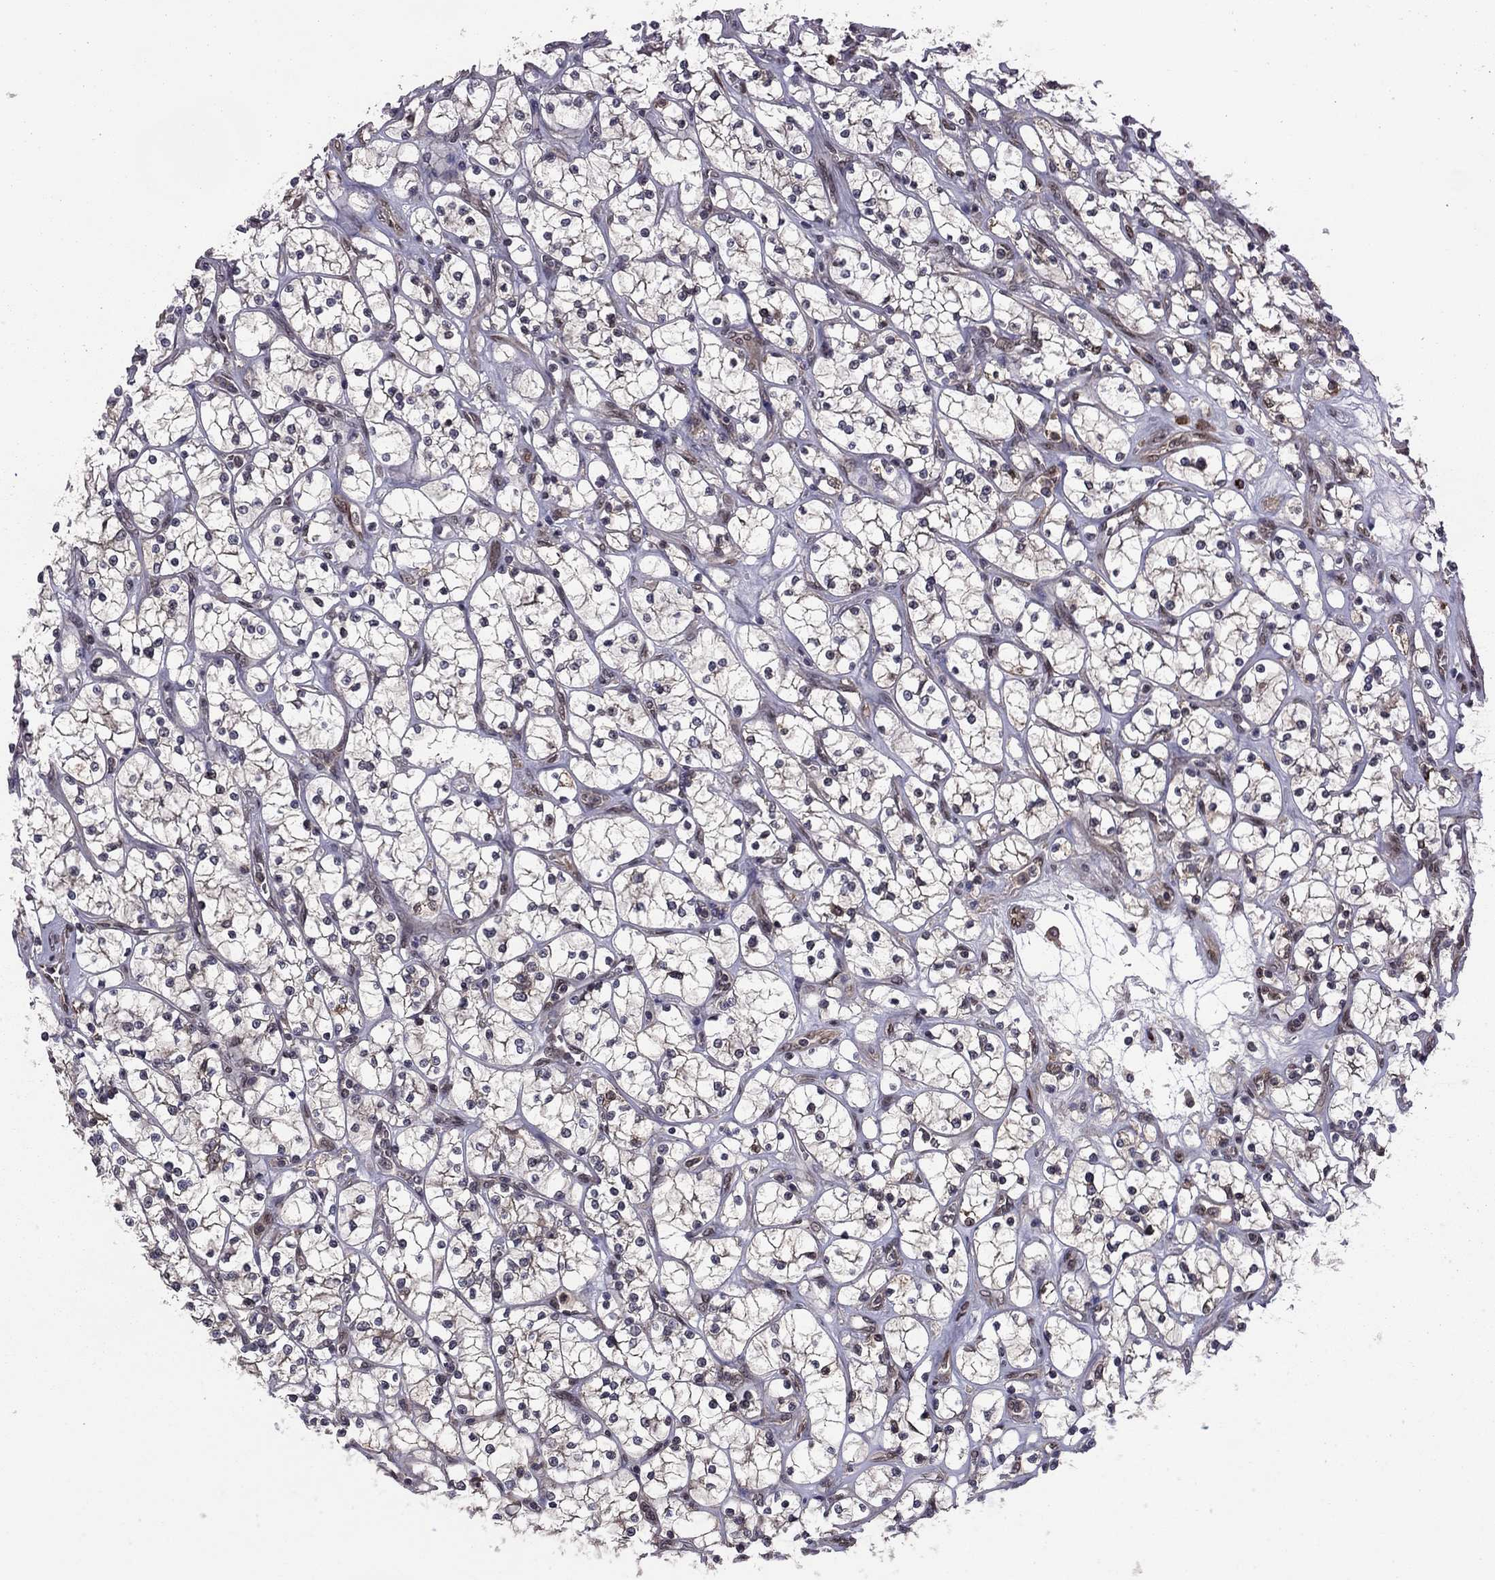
{"staining": {"intensity": "moderate", "quantity": "<25%", "location": "cytoplasmic/membranous"}, "tissue": "renal cancer", "cell_type": "Tumor cells", "image_type": "cancer", "snomed": [{"axis": "morphology", "description": "Adenocarcinoma, NOS"}, {"axis": "topography", "description": "Kidney"}], "caption": "Protein staining reveals moderate cytoplasmic/membranous positivity in approximately <25% of tumor cells in renal cancer.", "gene": "GPAA1", "patient": {"sex": "female", "age": 64}}